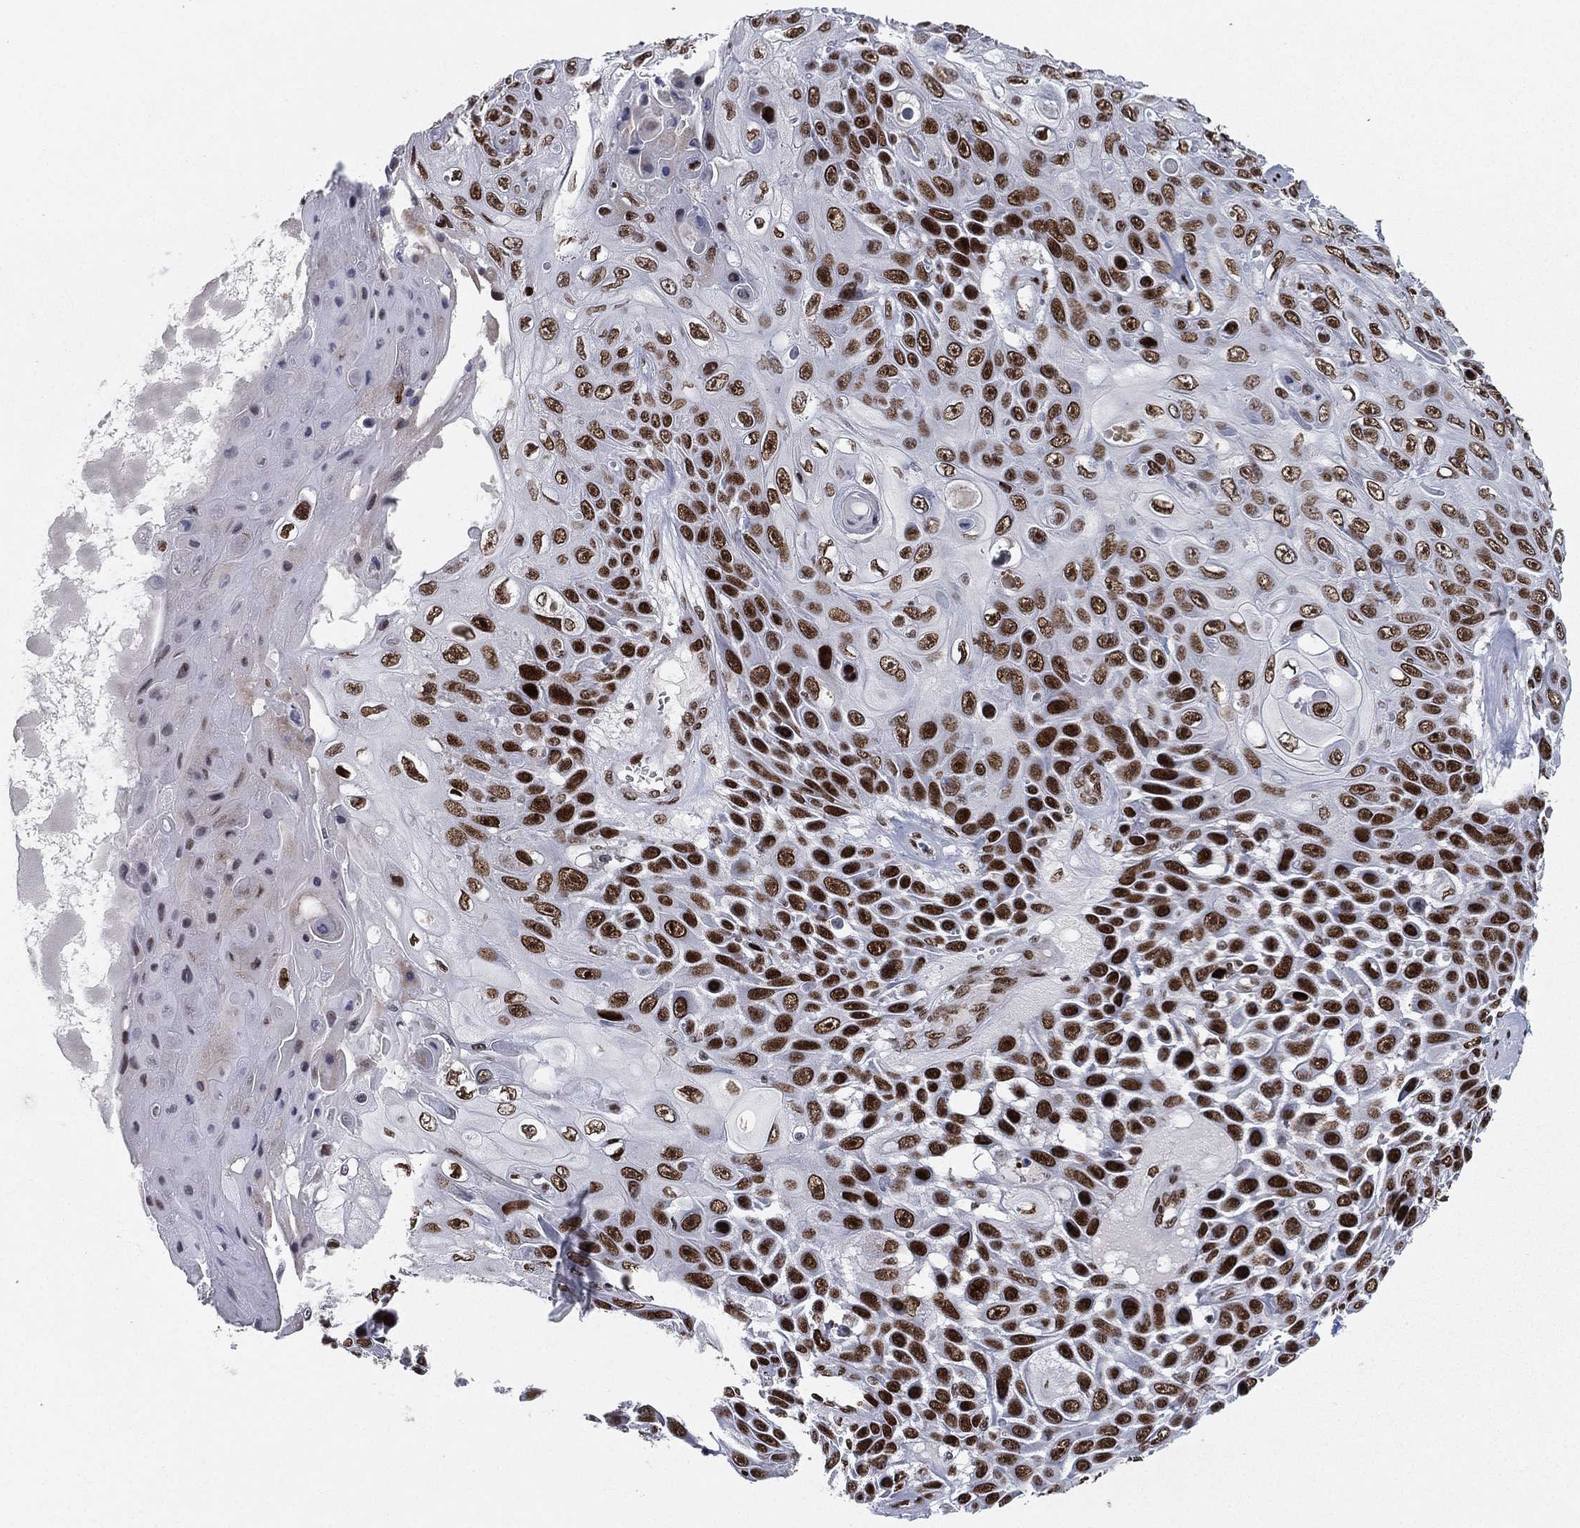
{"staining": {"intensity": "strong", "quantity": ">75%", "location": "nuclear"}, "tissue": "skin cancer", "cell_type": "Tumor cells", "image_type": "cancer", "snomed": [{"axis": "morphology", "description": "Squamous cell carcinoma, NOS"}, {"axis": "topography", "description": "Skin"}], "caption": "There is high levels of strong nuclear expression in tumor cells of skin squamous cell carcinoma, as demonstrated by immunohistochemical staining (brown color).", "gene": "RTF1", "patient": {"sex": "male", "age": 82}}